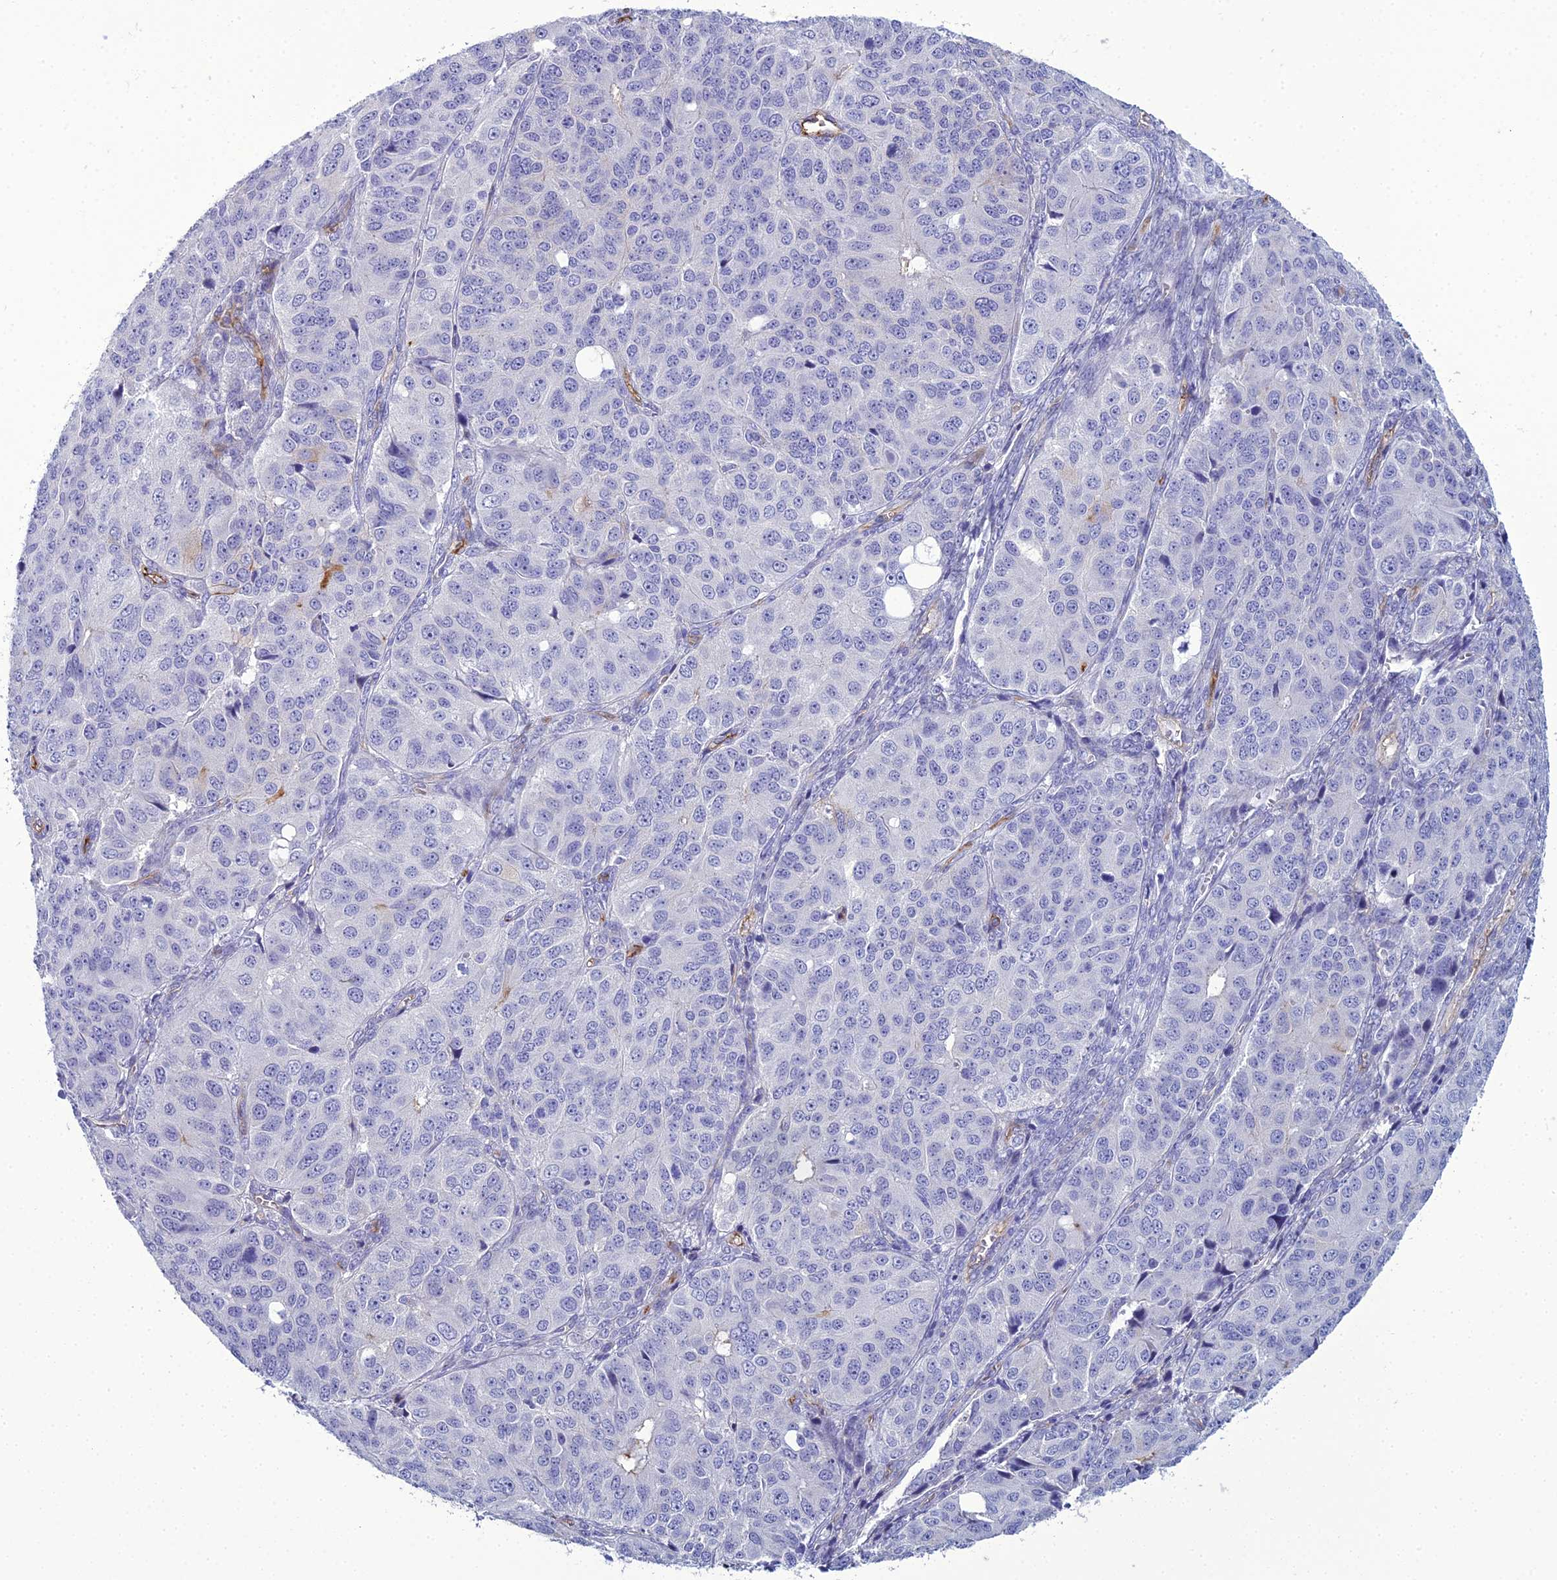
{"staining": {"intensity": "negative", "quantity": "none", "location": "none"}, "tissue": "ovarian cancer", "cell_type": "Tumor cells", "image_type": "cancer", "snomed": [{"axis": "morphology", "description": "Carcinoma, endometroid"}, {"axis": "topography", "description": "Ovary"}], "caption": "Image shows no protein staining in tumor cells of ovarian cancer (endometroid carcinoma) tissue.", "gene": "ACE", "patient": {"sex": "female", "age": 51}}